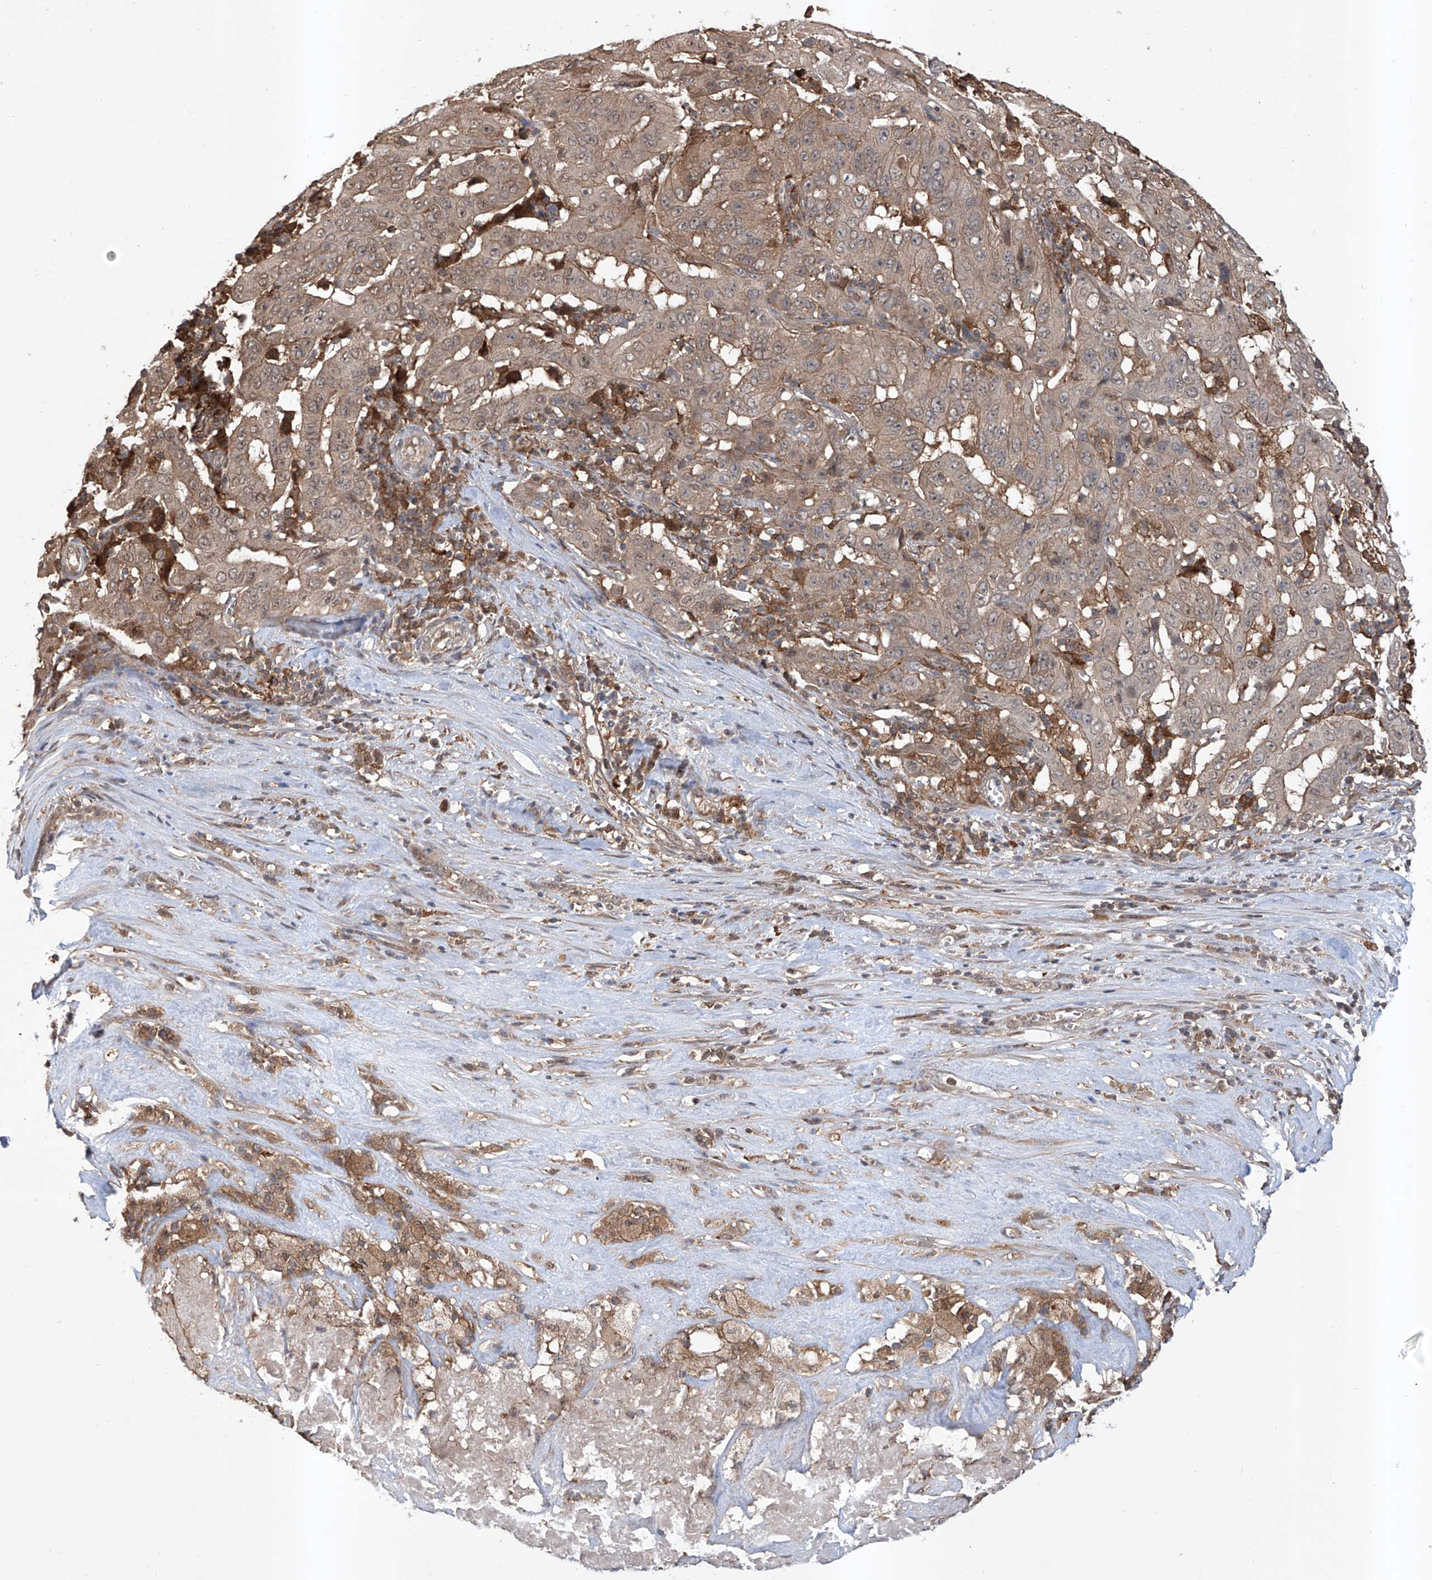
{"staining": {"intensity": "weak", "quantity": "25%-75%", "location": "cytoplasmic/membranous"}, "tissue": "pancreatic cancer", "cell_type": "Tumor cells", "image_type": "cancer", "snomed": [{"axis": "morphology", "description": "Adenocarcinoma, NOS"}, {"axis": "topography", "description": "Pancreas"}], "caption": "IHC (DAB) staining of human pancreatic cancer (adenocarcinoma) demonstrates weak cytoplasmic/membranous protein staining in about 25%-75% of tumor cells.", "gene": "HOXC8", "patient": {"sex": "male", "age": 63}}